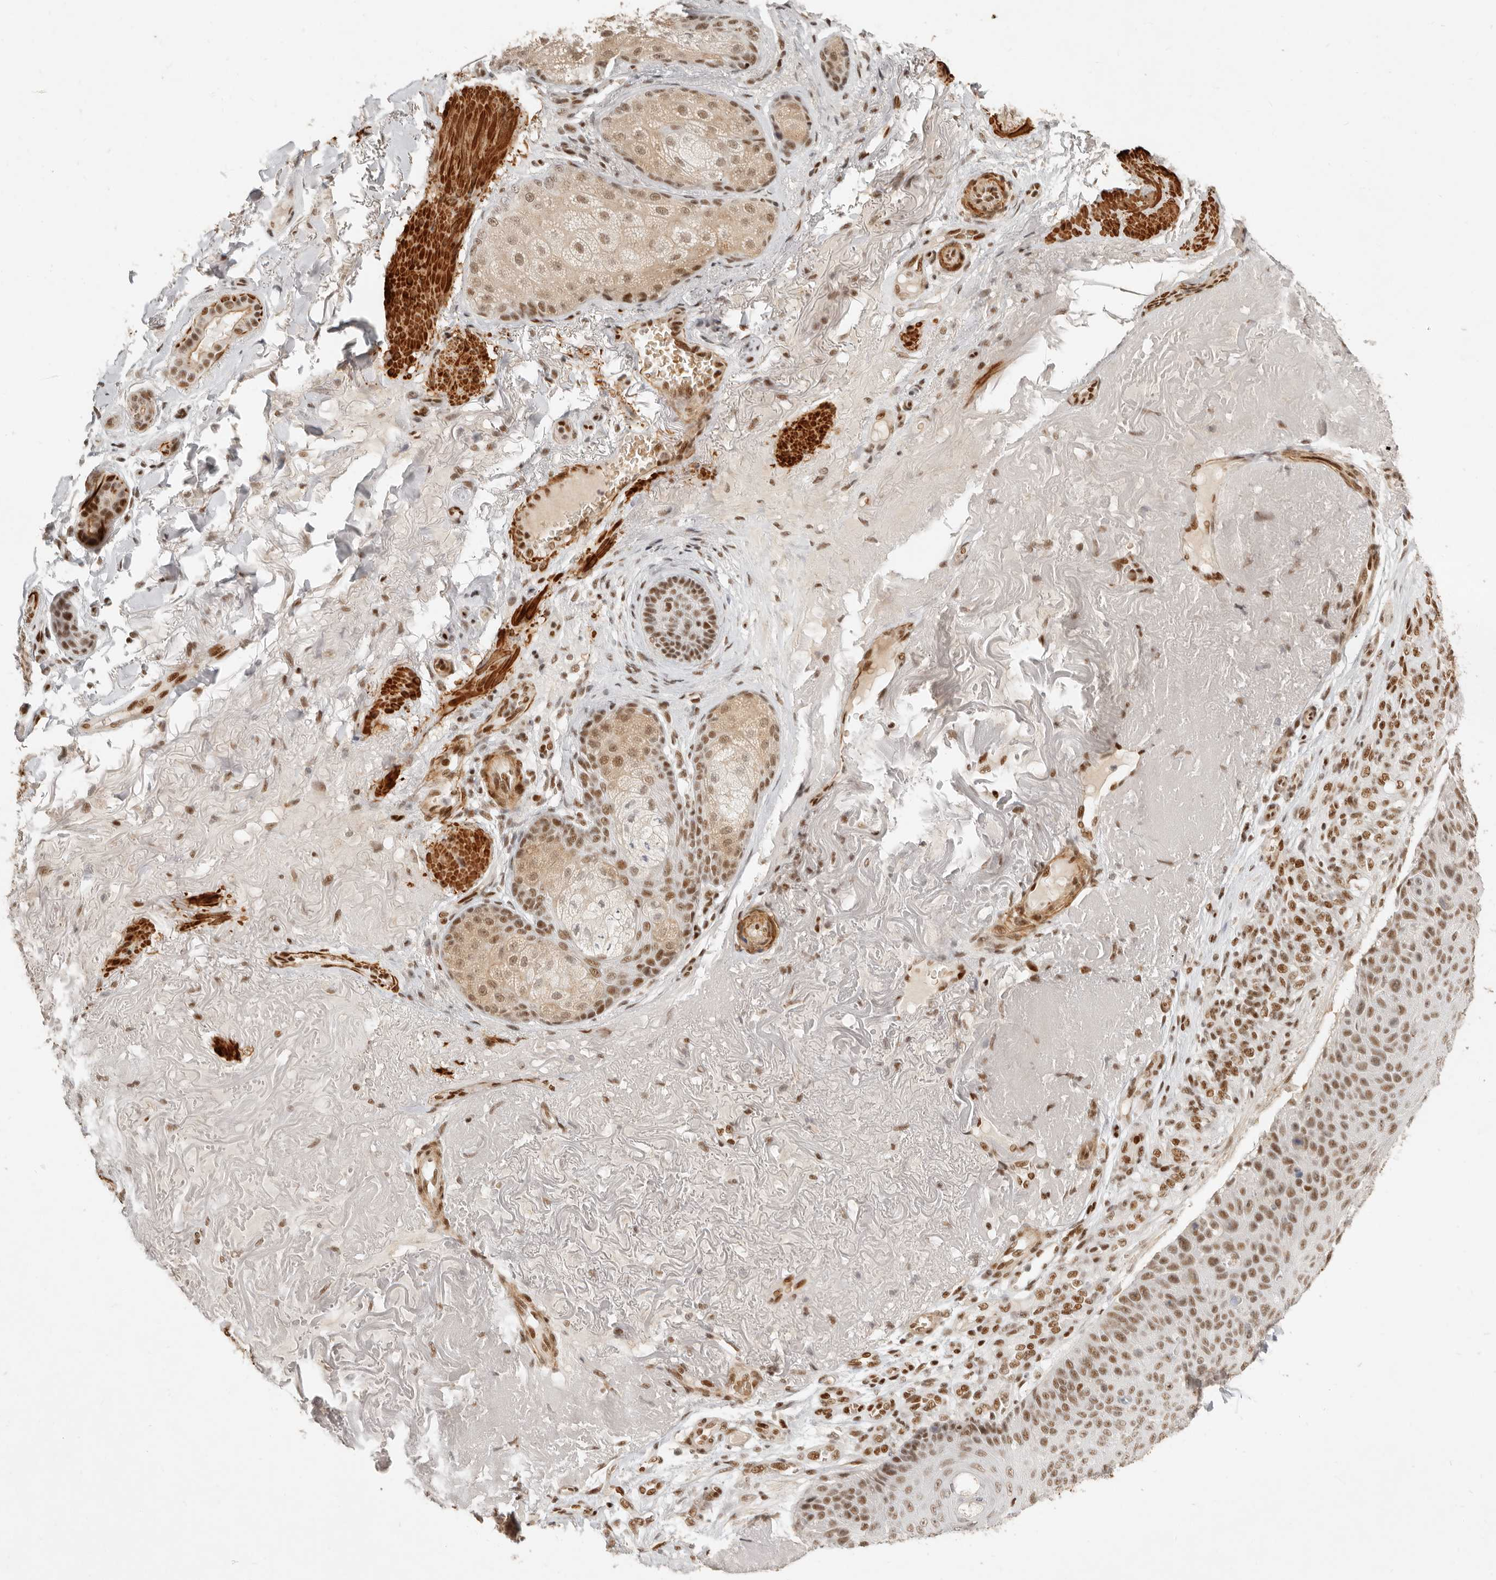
{"staining": {"intensity": "moderate", "quantity": ">75%", "location": "nuclear"}, "tissue": "skin cancer", "cell_type": "Tumor cells", "image_type": "cancer", "snomed": [{"axis": "morphology", "description": "Squamous cell carcinoma, NOS"}, {"axis": "topography", "description": "Skin"}], "caption": "DAB immunohistochemical staining of squamous cell carcinoma (skin) shows moderate nuclear protein expression in approximately >75% of tumor cells.", "gene": "GABPA", "patient": {"sex": "female", "age": 88}}